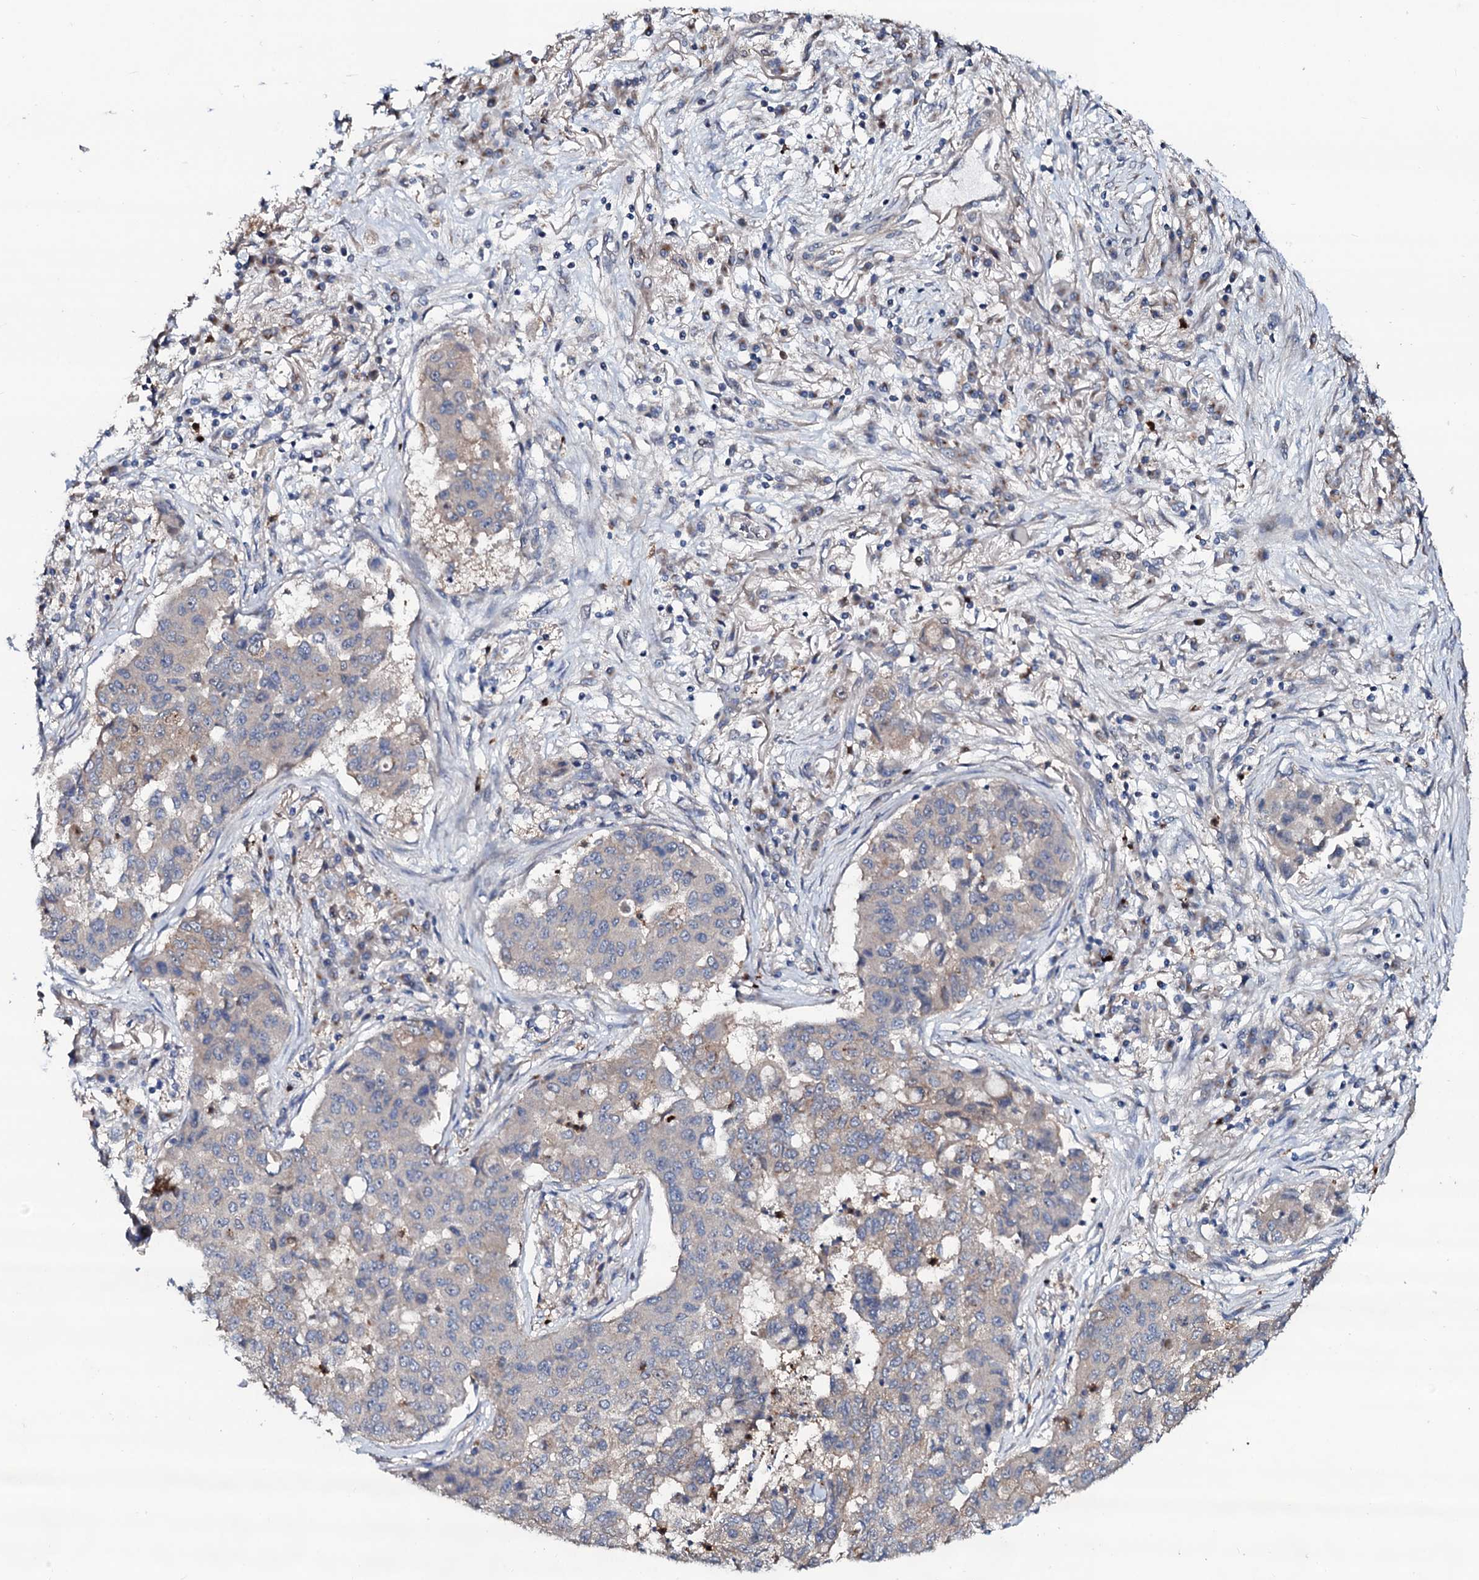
{"staining": {"intensity": "negative", "quantity": "none", "location": "none"}, "tissue": "lung cancer", "cell_type": "Tumor cells", "image_type": "cancer", "snomed": [{"axis": "morphology", "description": "Squamous cell carcinoma, NOS"}, {"axis": "topography", "description": "Lung"}], "caption": "An image of human lung cancer is negative for staining in tumor cells. (DAB immunohistochemistry (IHC), high magnification).", "gene": "COG6", "patient": {"sex": "male", "age": 74}}